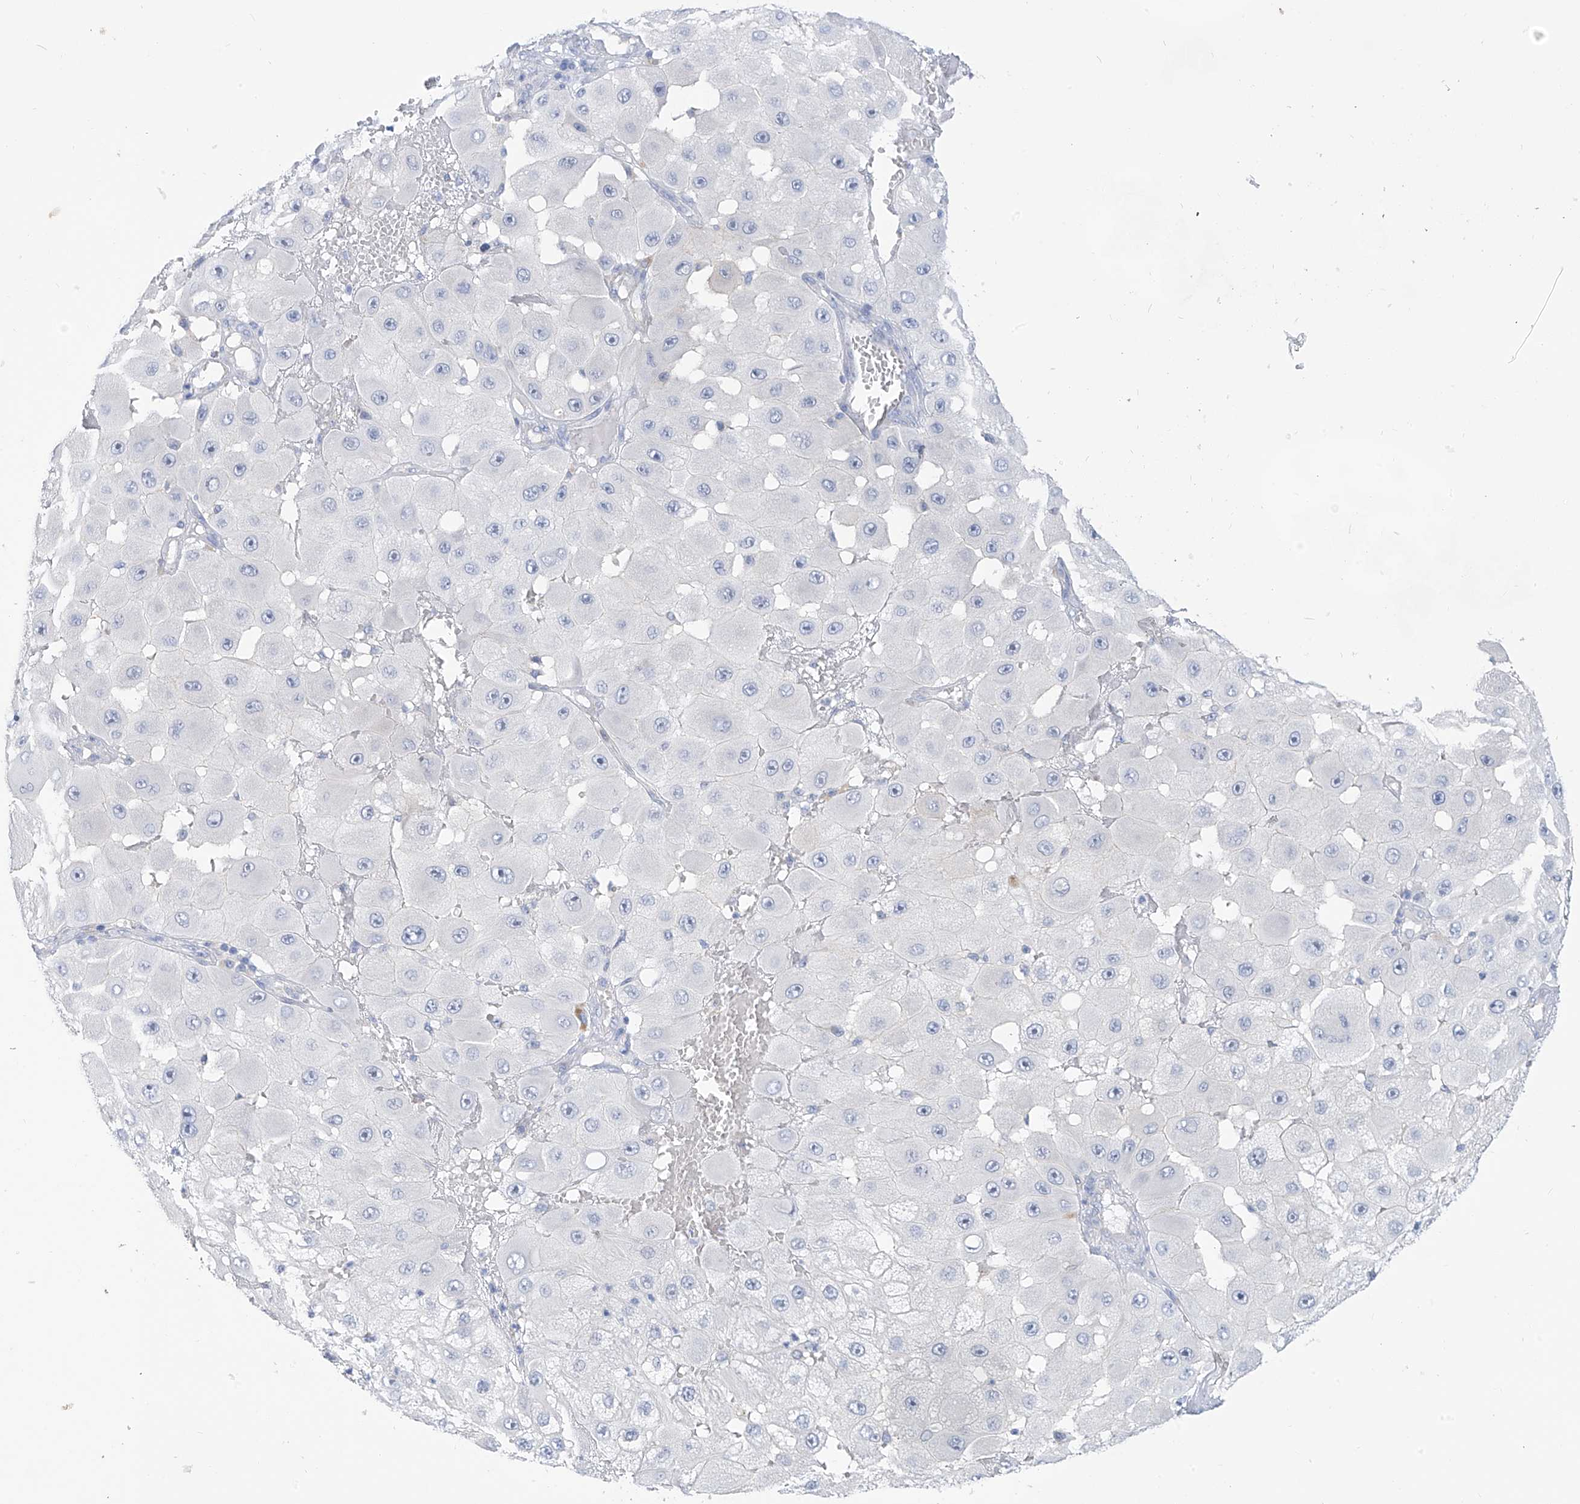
{"staining": {"intensity": "negative", "quantity": "none", "location": "none"}, "tissue": "melanoma", "cell_type": "Tumor cells", "image_type": "cancer", "snomed": [{"axis": "morphology", "description": "Malignant melanoma, NOS"}, {"axis": "topography", "description": "Skin"}], "caption": "The immunohistochemistry (IHC) micrograph has no significant staining in tumor cells of melanoma tissue.", "gene": "PIK3C2B", "patient": {"sex": "female", "age": 81}}